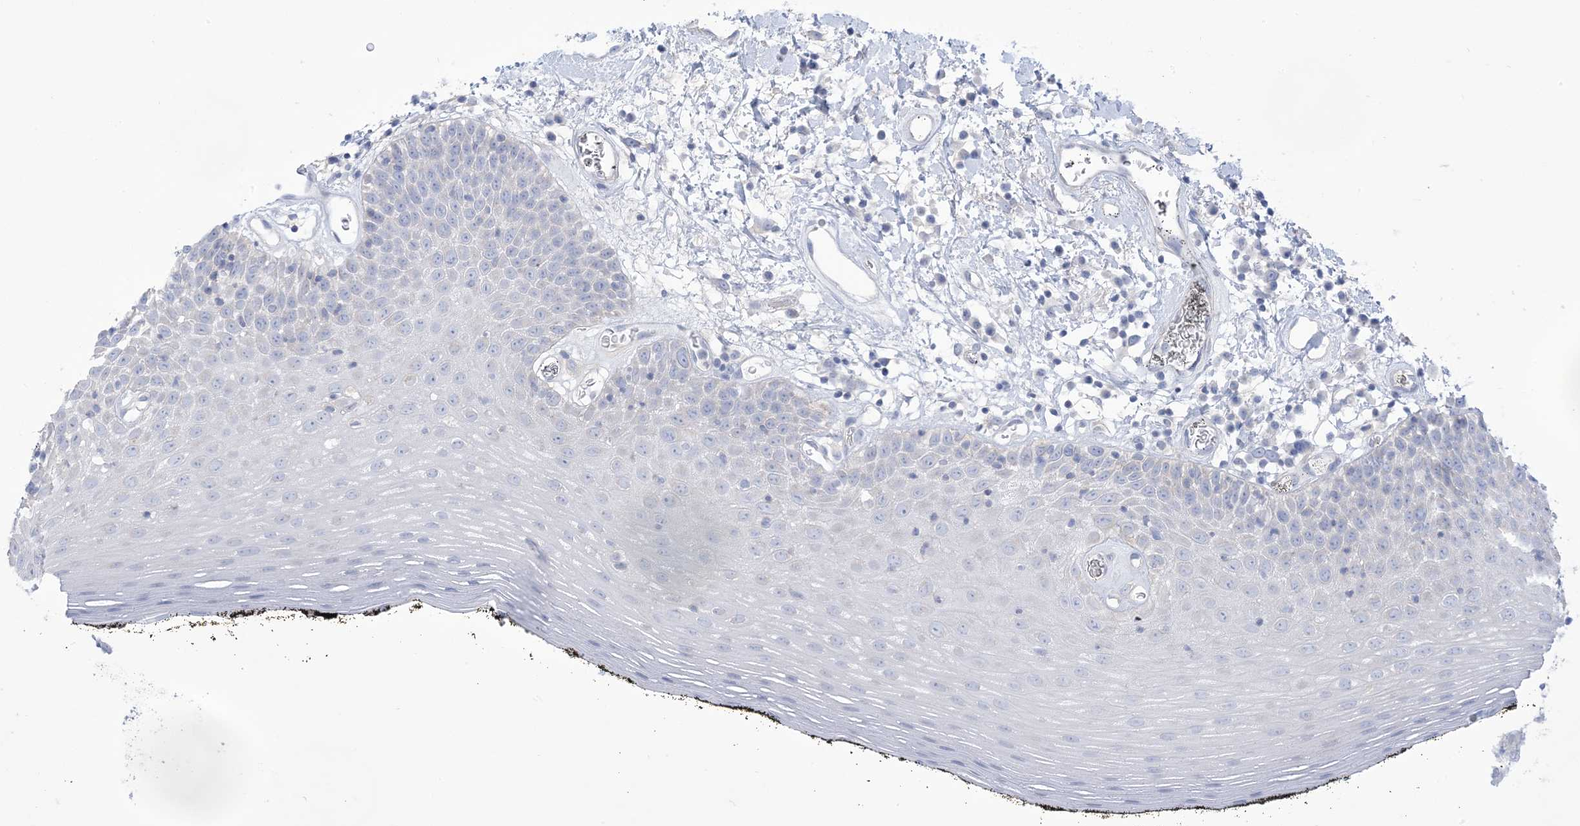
{"staining": {"intensity": "negative", "quantity": "none", "location": "none"}, "tissue": "oral mucosa", "cell_type": "Squamous epithelial cells", "image_type": "normal", "snomed": [{"axis": "morphology", "description": "Normal tissue, NOS"}, {"axis": "topography", "description": "Oral tissue"}], "caption": "Immunohistochemistry (IHC) micrograph of benign oral mucosa: human oral mucosa stained with DAB shows no significant protein expression in squamous epithelial cells.", "gene": "MTHFD2L", "patient": {"sex": "male", "age": 74}}